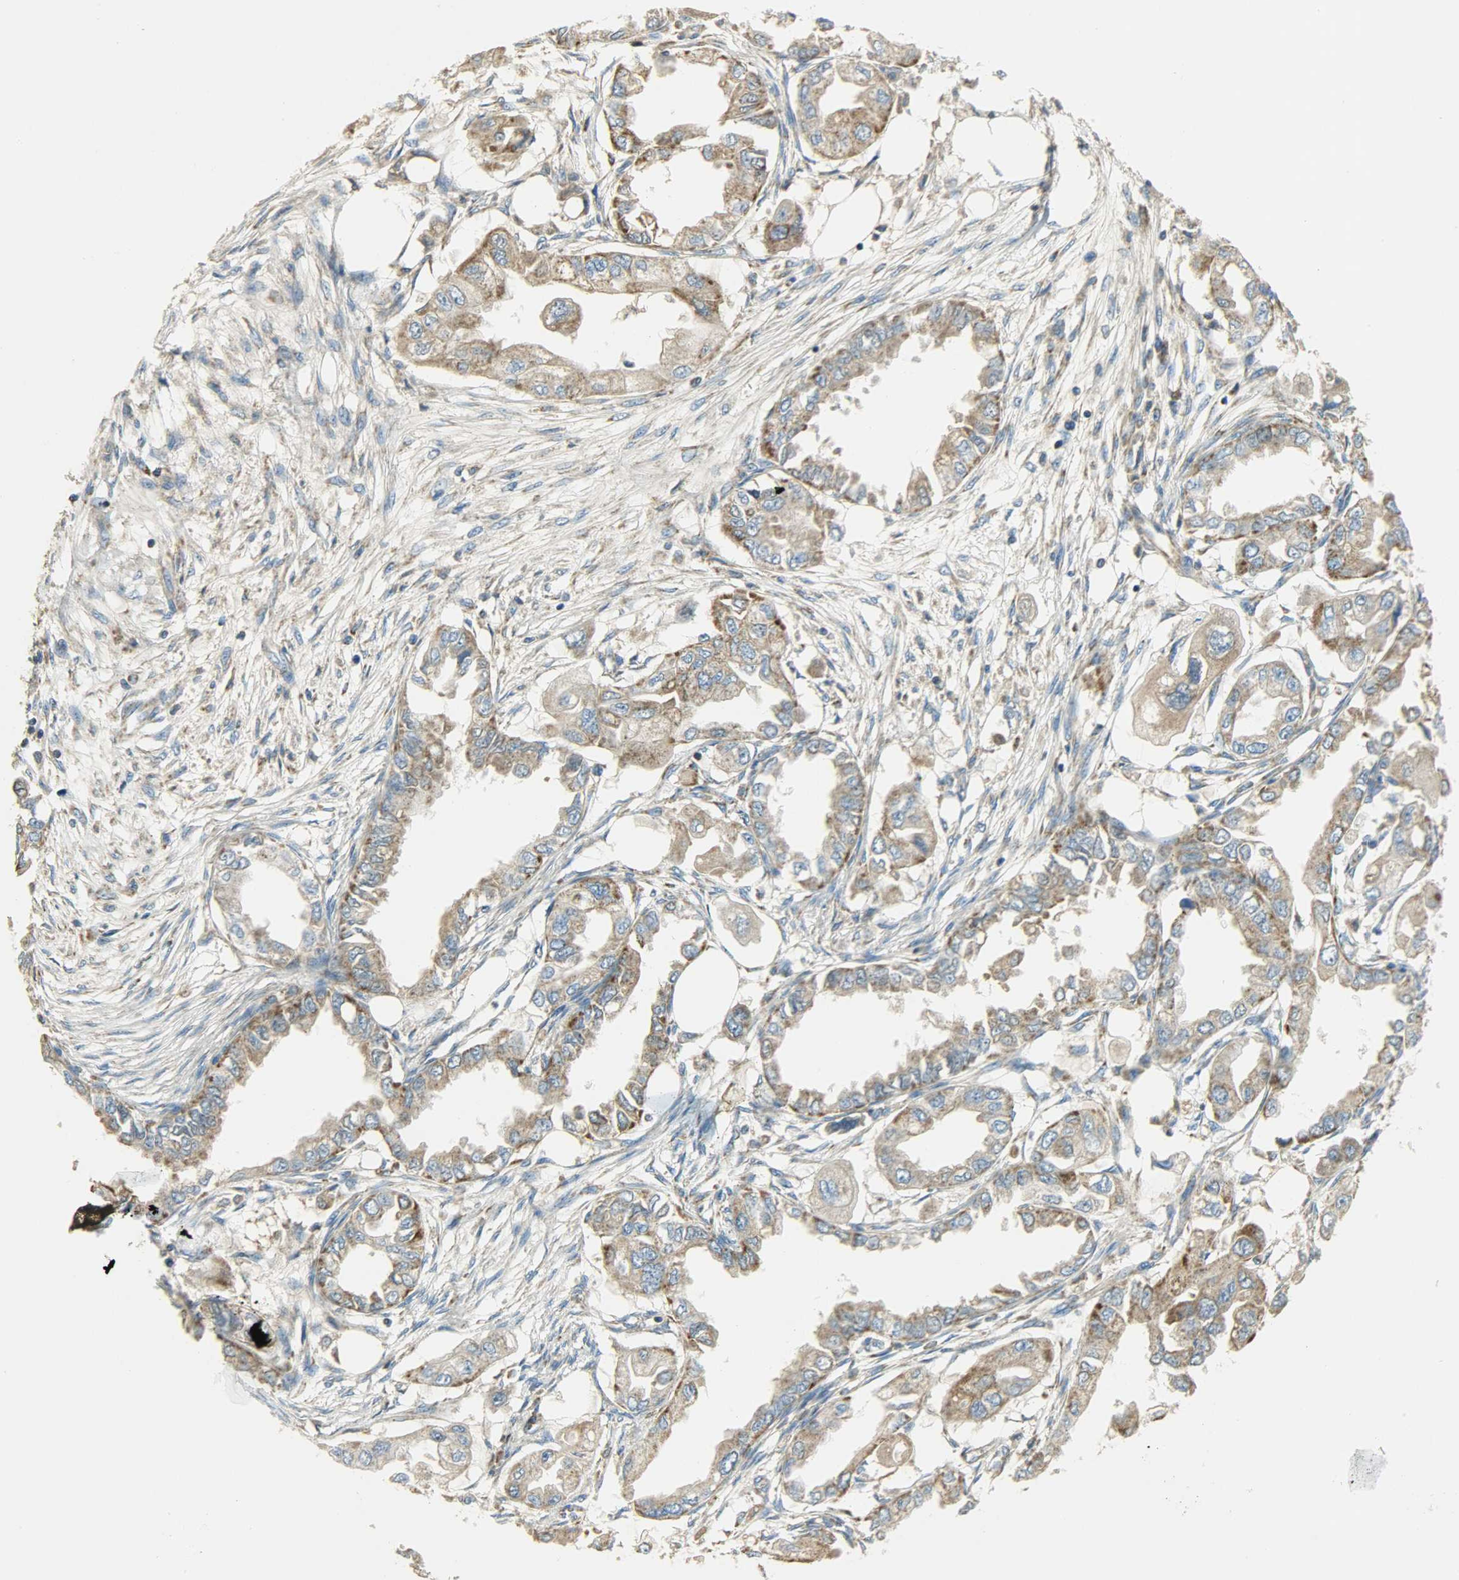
{"staining": {"intensity": "moderate", "quantity": ">75%", "location": "cytoplasmic/membranous"}, "tissue": "endometrial cancer", "cell_type": "Tumor cells", "image_type": "cancer", "snomed": [{"axis": "morphology", "description": "Adenocarcinoma, NOS"}, {"axis": "topography", "description": "Endometrium"}], "caption": "Tumor cells demonstrate moderate cytoplasmic/membranous staining in approximately >75% of cells in endometrial cancer.", "gene": "NNT", "patient": {"sex": "female", "age": 67}}